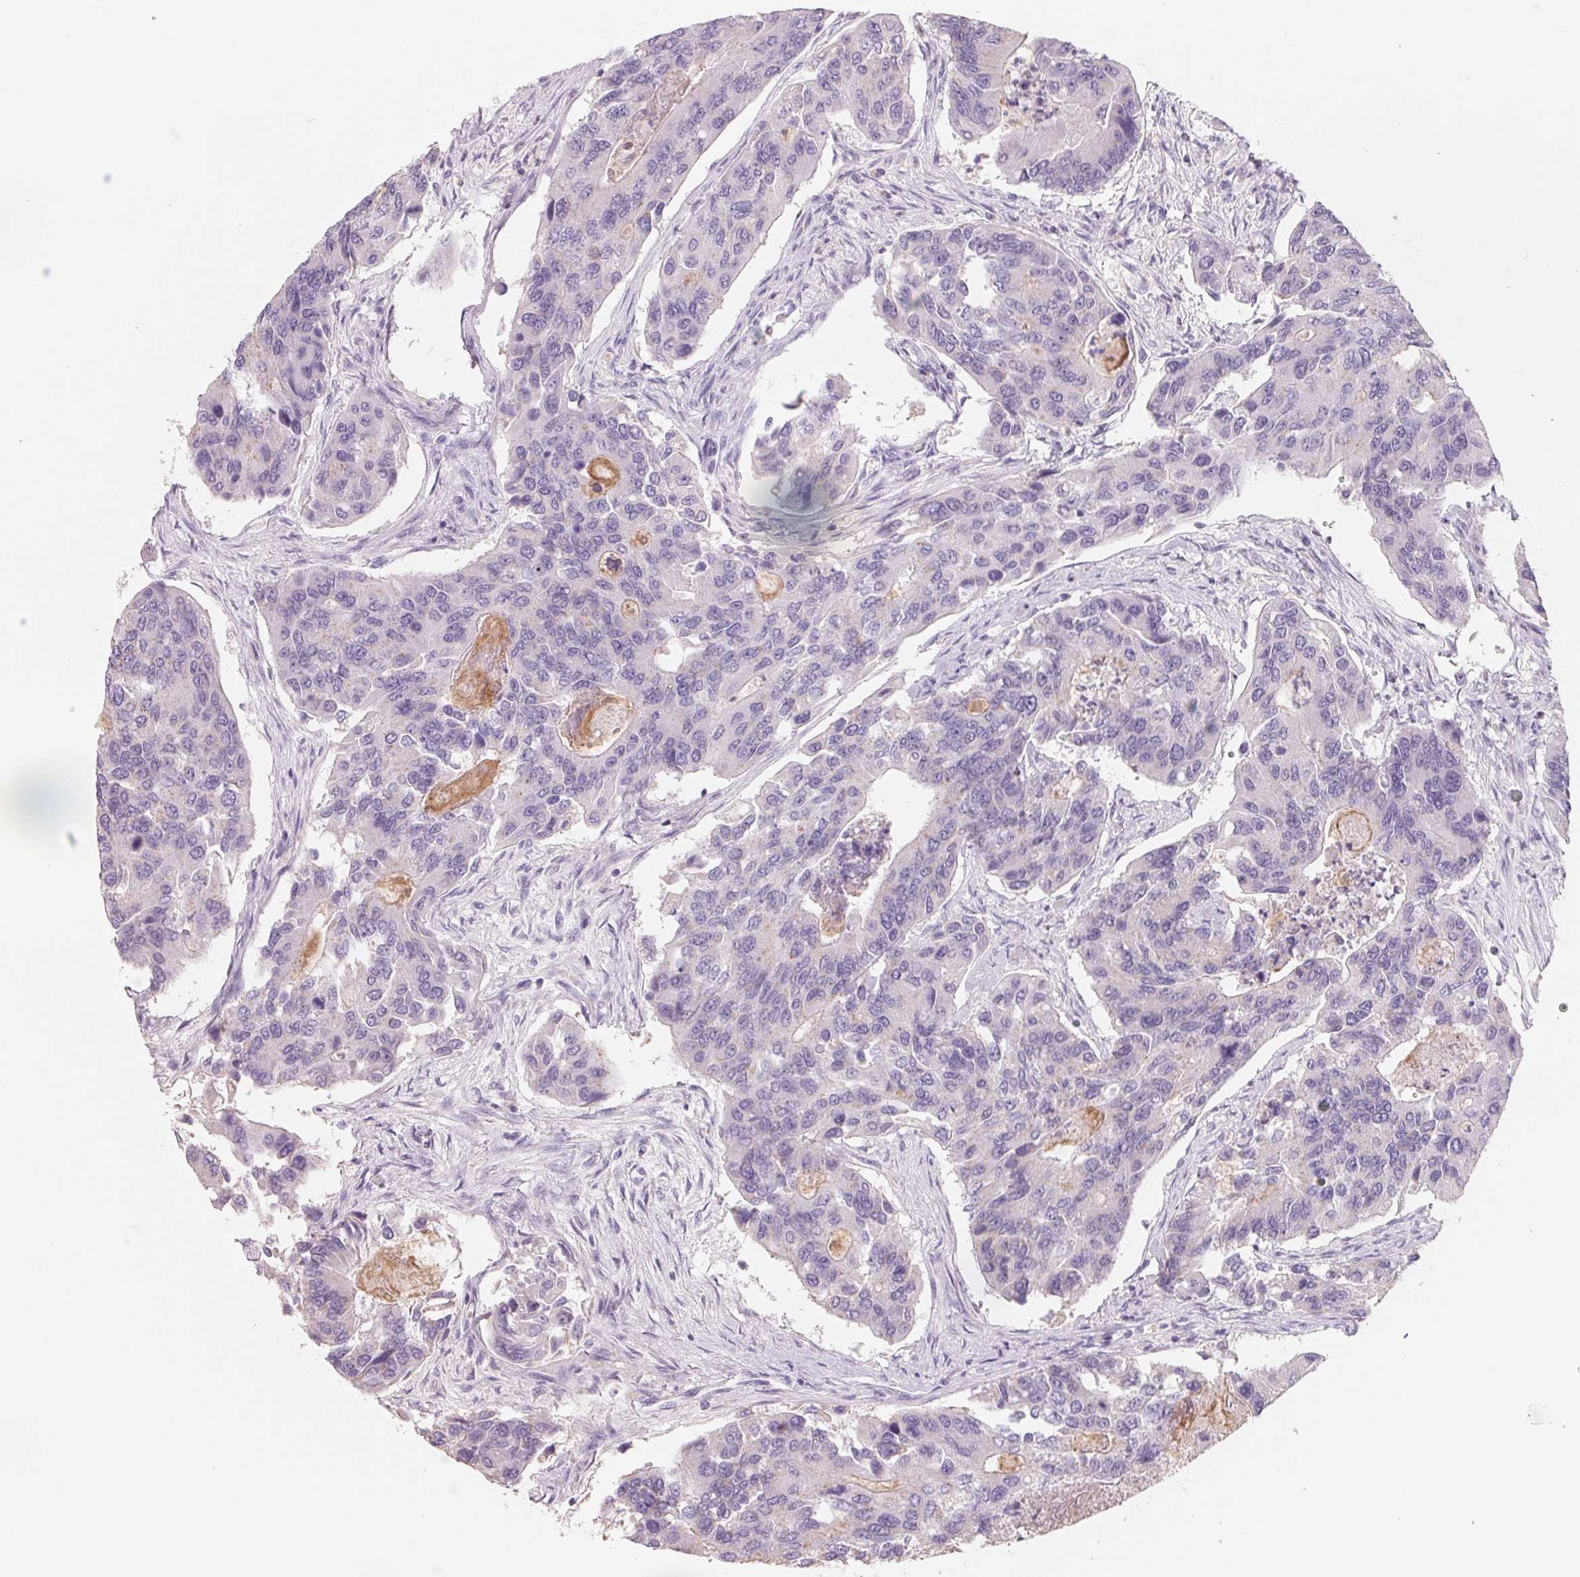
{"staining": {"intensity": "negative", "quantity": "none", "location": "none"}, "tissue": "colorectal cancer", "cell_type": "Tumor cells", "image_type": "cancer", "snomed": [{"axis": "morphology", "description": "Adenocarcinoma, NOS"}, {"axis": "topography", "description": "Colon"}], "caption": "Micrograph shows no protein expression in tumor cells of colorectal adenocarcinoma tissue.", "gene": "FTCD", "patient": {"sex": "female", "age": 67}}